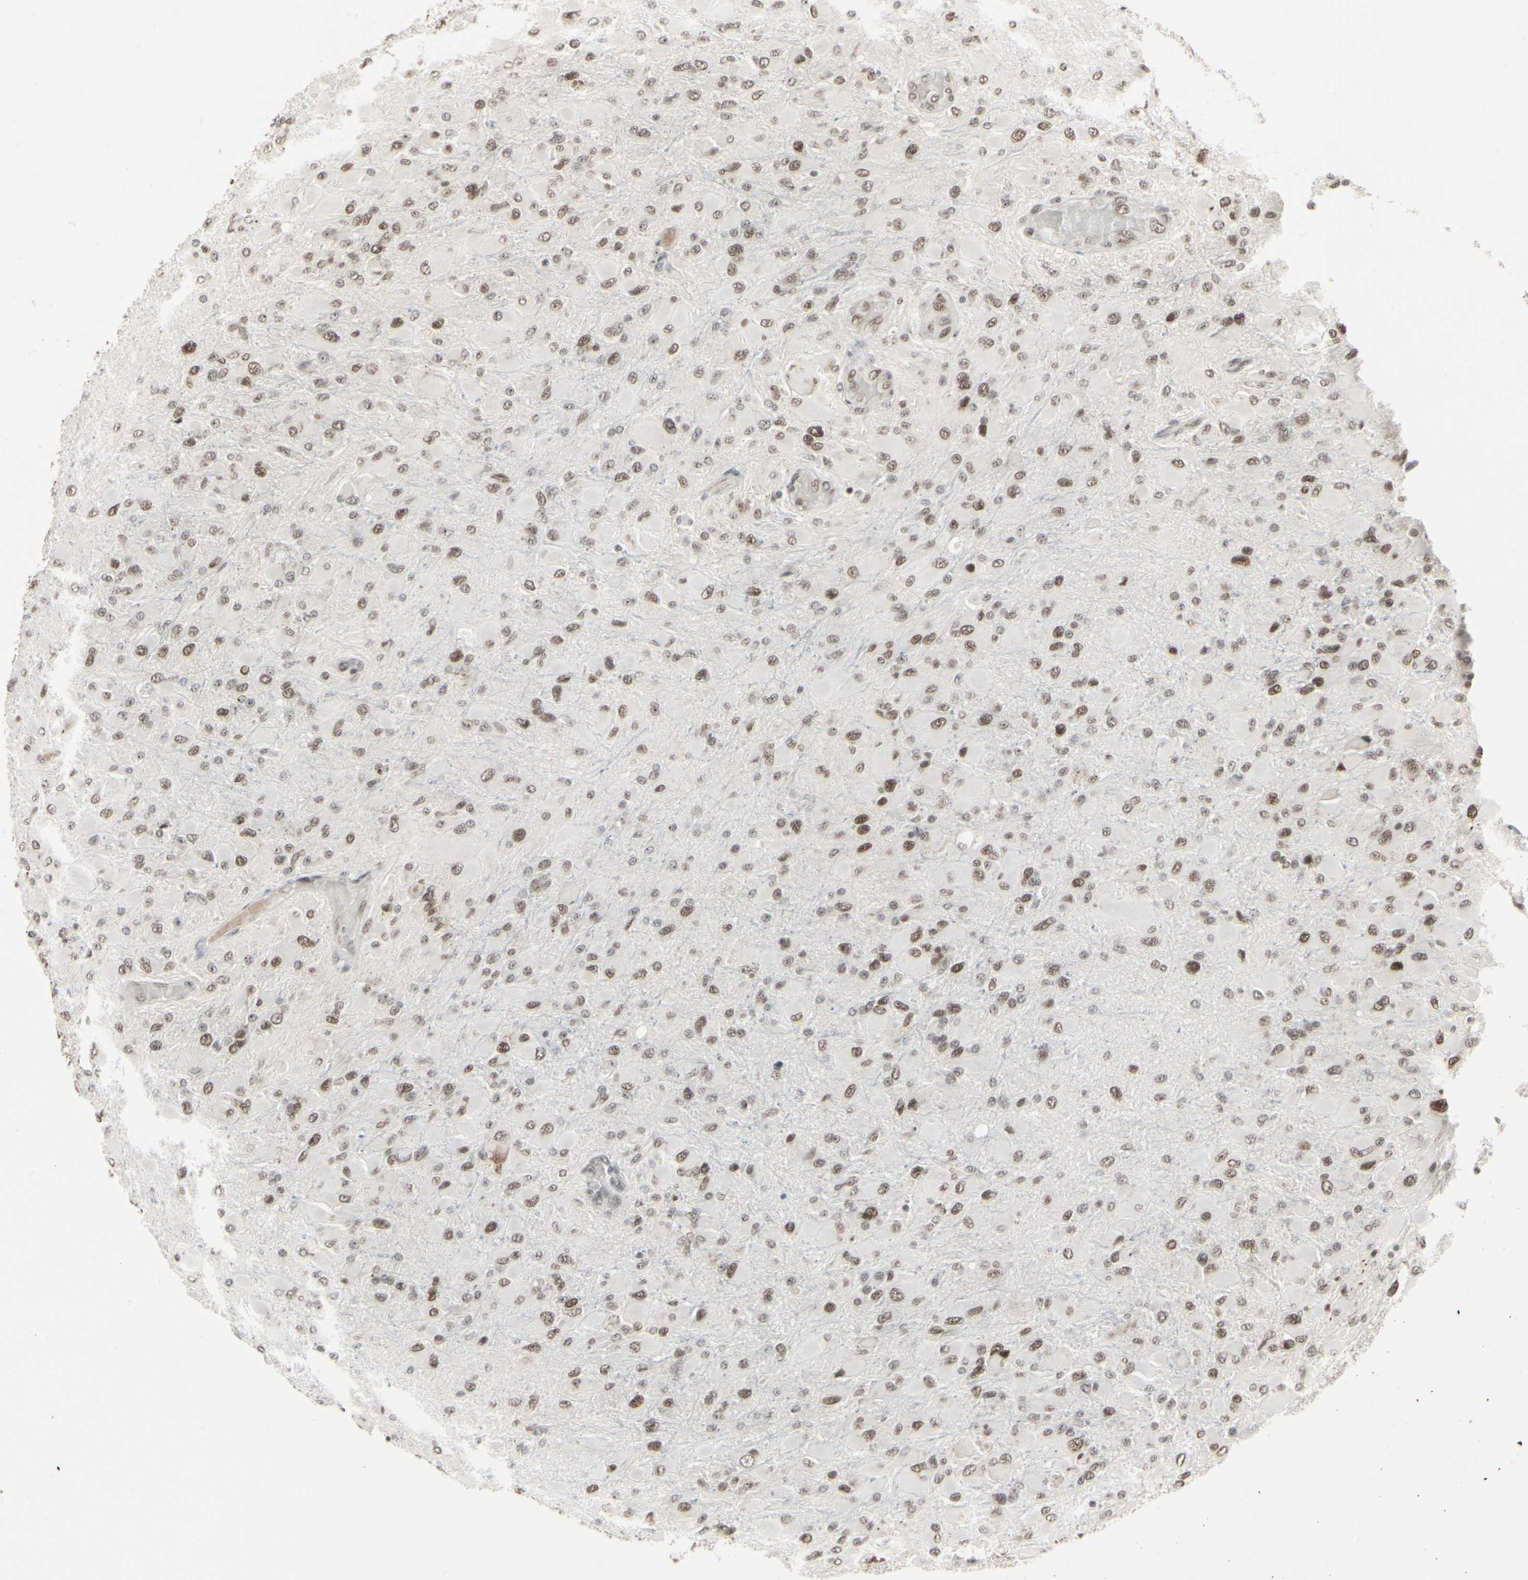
{"staining": {"intensity": "moderate", "quantity": ">75%", "location": "nuclear"}, "tissue": "glioma", "cell_type": "Tumor cells", "image_type": "cancer", "snomed": [{"axis": "morphology", "description": "Glioma, malignant, High grade"}, {"axis": "topography", "description": "Cerebral cortex"}], "caption": "The photomicrograph reveals staining of glioma, revealing moderate nuclear protein staining (brown color) within tumor cells. The protein is stained brown, and the nuclei are stained in blue (DAB IHC with brightfield microscopy, high magnification).", "gene": "HMG20A", "patient": {"sex": "female", "age": 36}}